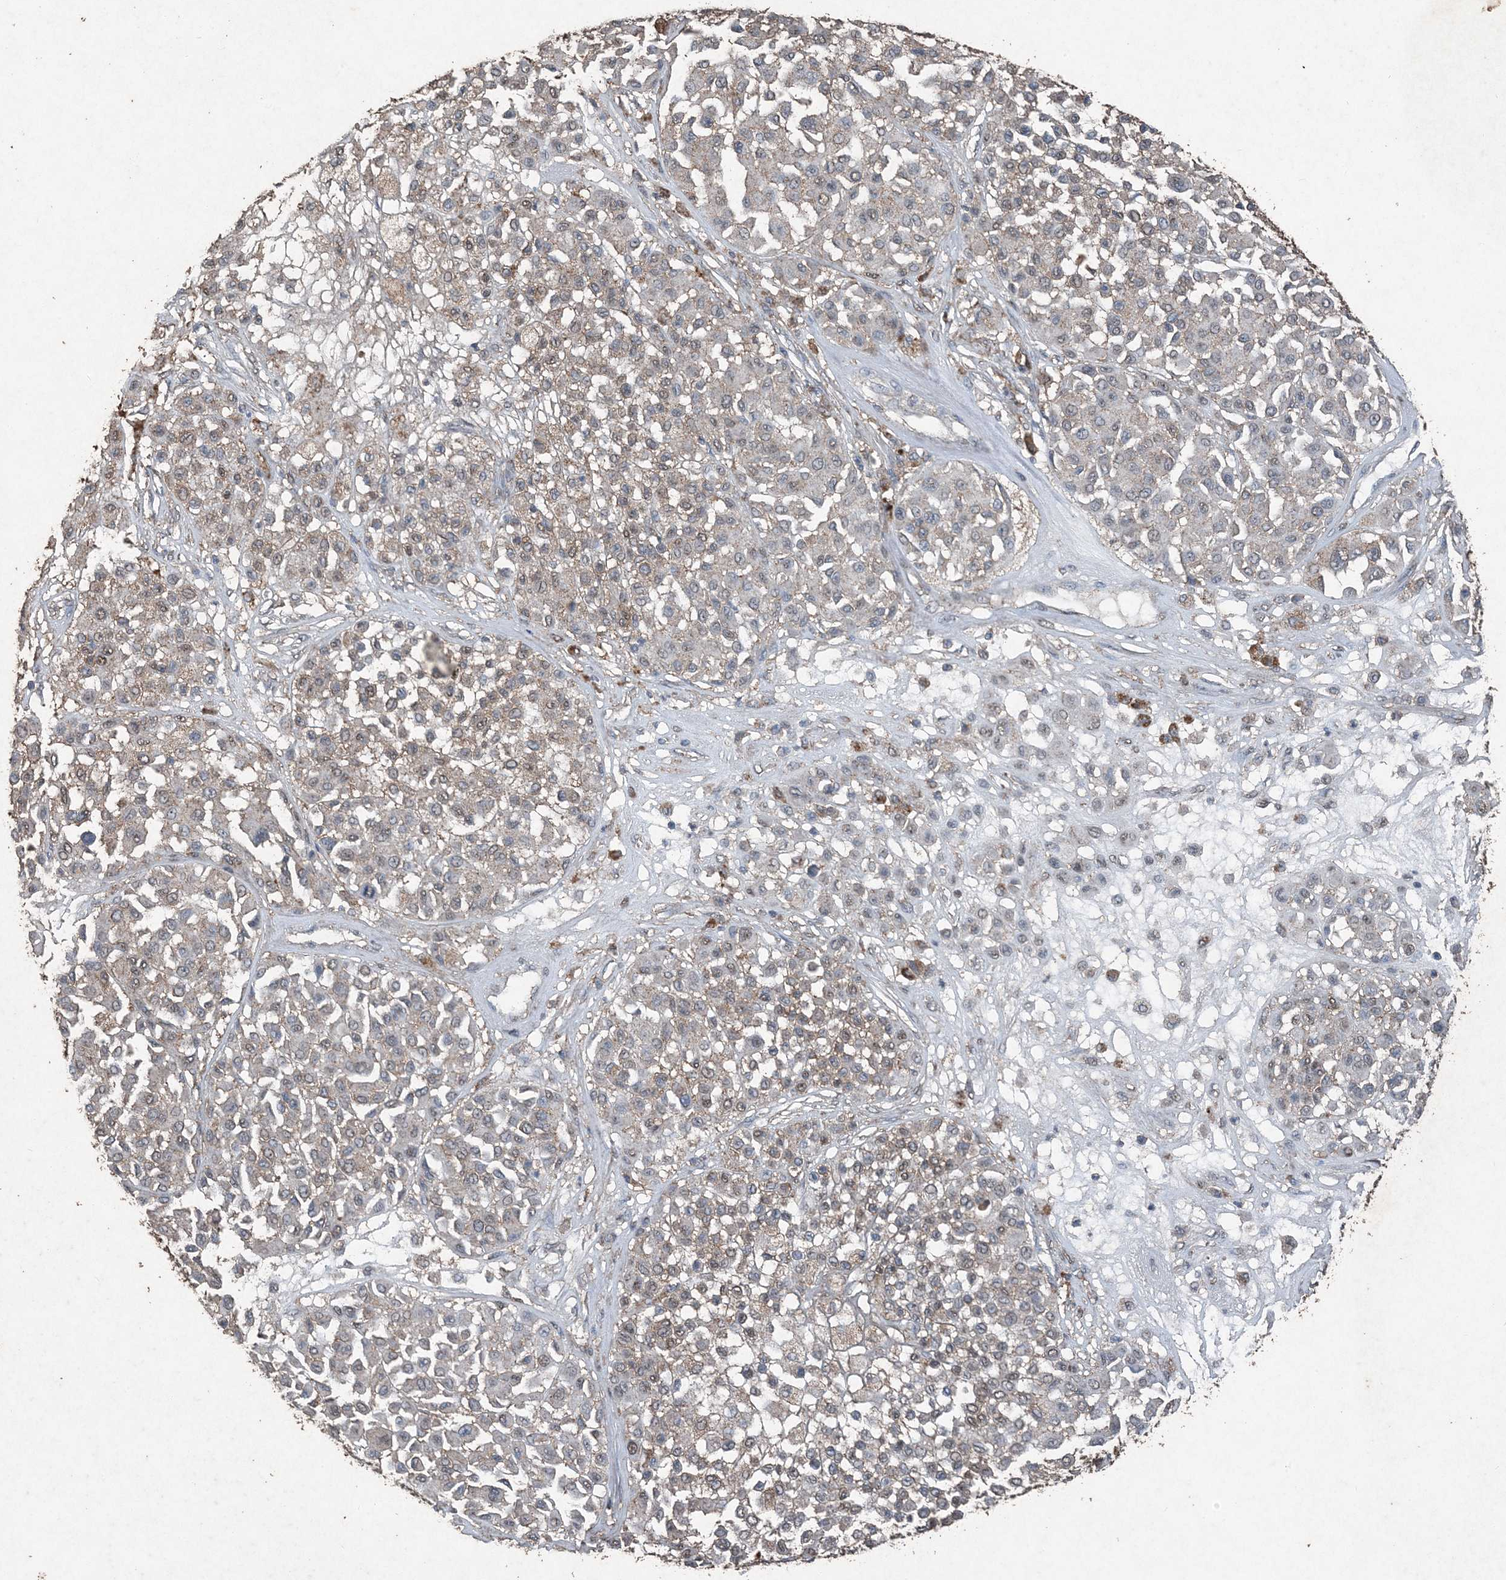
{"staining": {"intensity": "weak", "quantity": "<25%", "location": "cytoplasmic/membranous"}, "tissue": "melanoma", "cell_type": "Tumor cells", "image_type": "cancer", "snomed": [{"axis": "morphology", "description": "Malignant melanoma, Metastatic site"}, {"axis": "topography", "description": "Soft tissue"}], "caption": "High power microscopy micrograph of an immunohistochemistry (IHC) photomicrograph of malignant melanoma (metastatic site), revealing no significant staining in tumor cells.", "gene": "FCN3", "patient": {"sex": "male", "age": 41}}